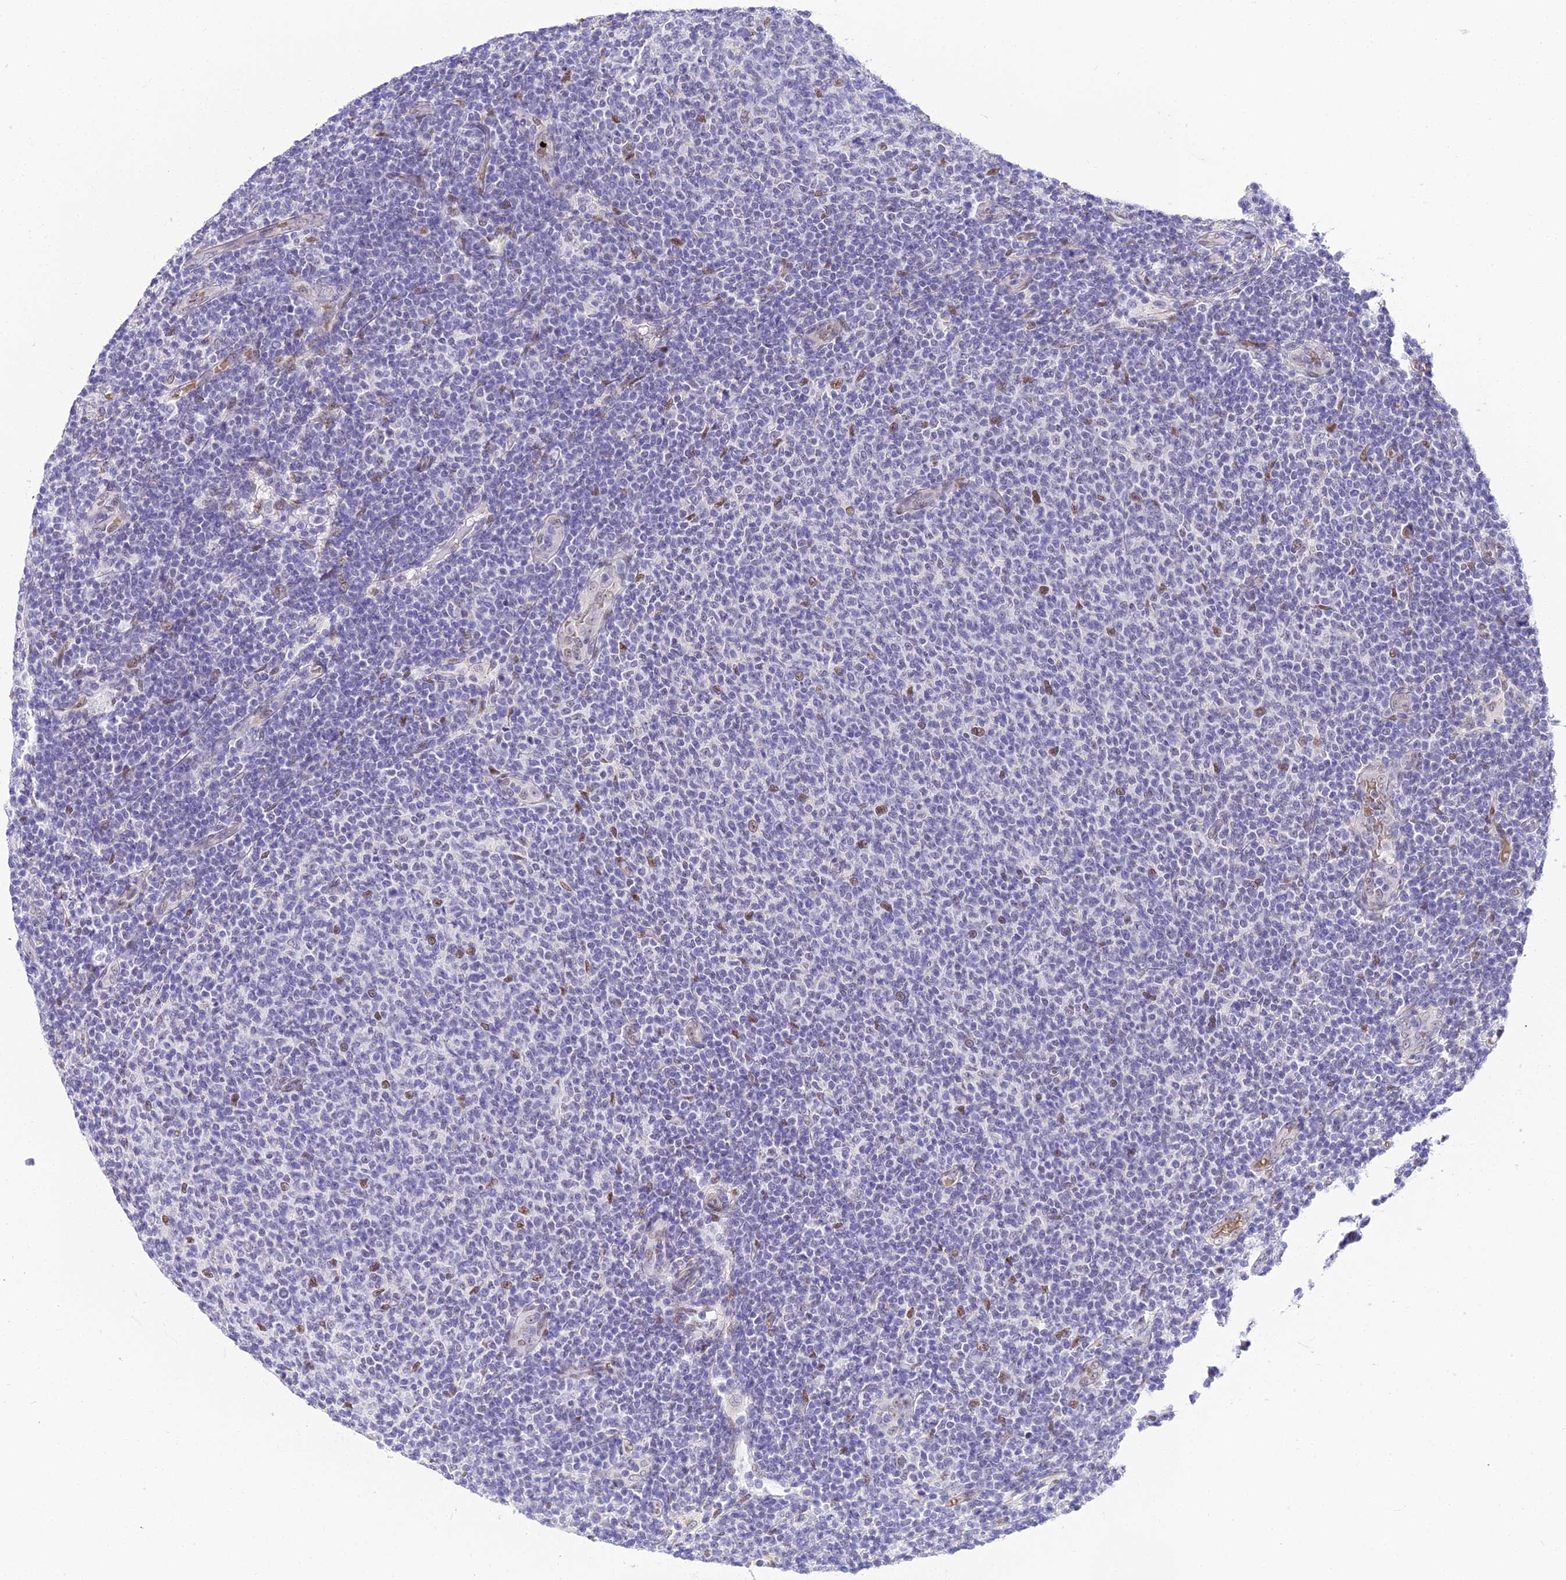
{"staining": {"intensity": "negative", "quantity": "none", "location": "none"}, "tissue": "lymphoma", "cell_type": "Tumor cells", "image_type": "cancer", "snomed": [{"axis": "morphology", "description": "Malignant lymphoma, non-Hodgkin's type, Low grade"}, {"axis": "topography", "description": "Lymph node"}], "caption": "IHC photomicrograph of human low-grade malignant lymphoma, non-Hodgkin's type stained for a protein (brown), which exhibits no positivity in tumor cells. Nuclei are stained in blue.", "gene": "BCL9", "patient": {"sex": "male", "age": 66}}